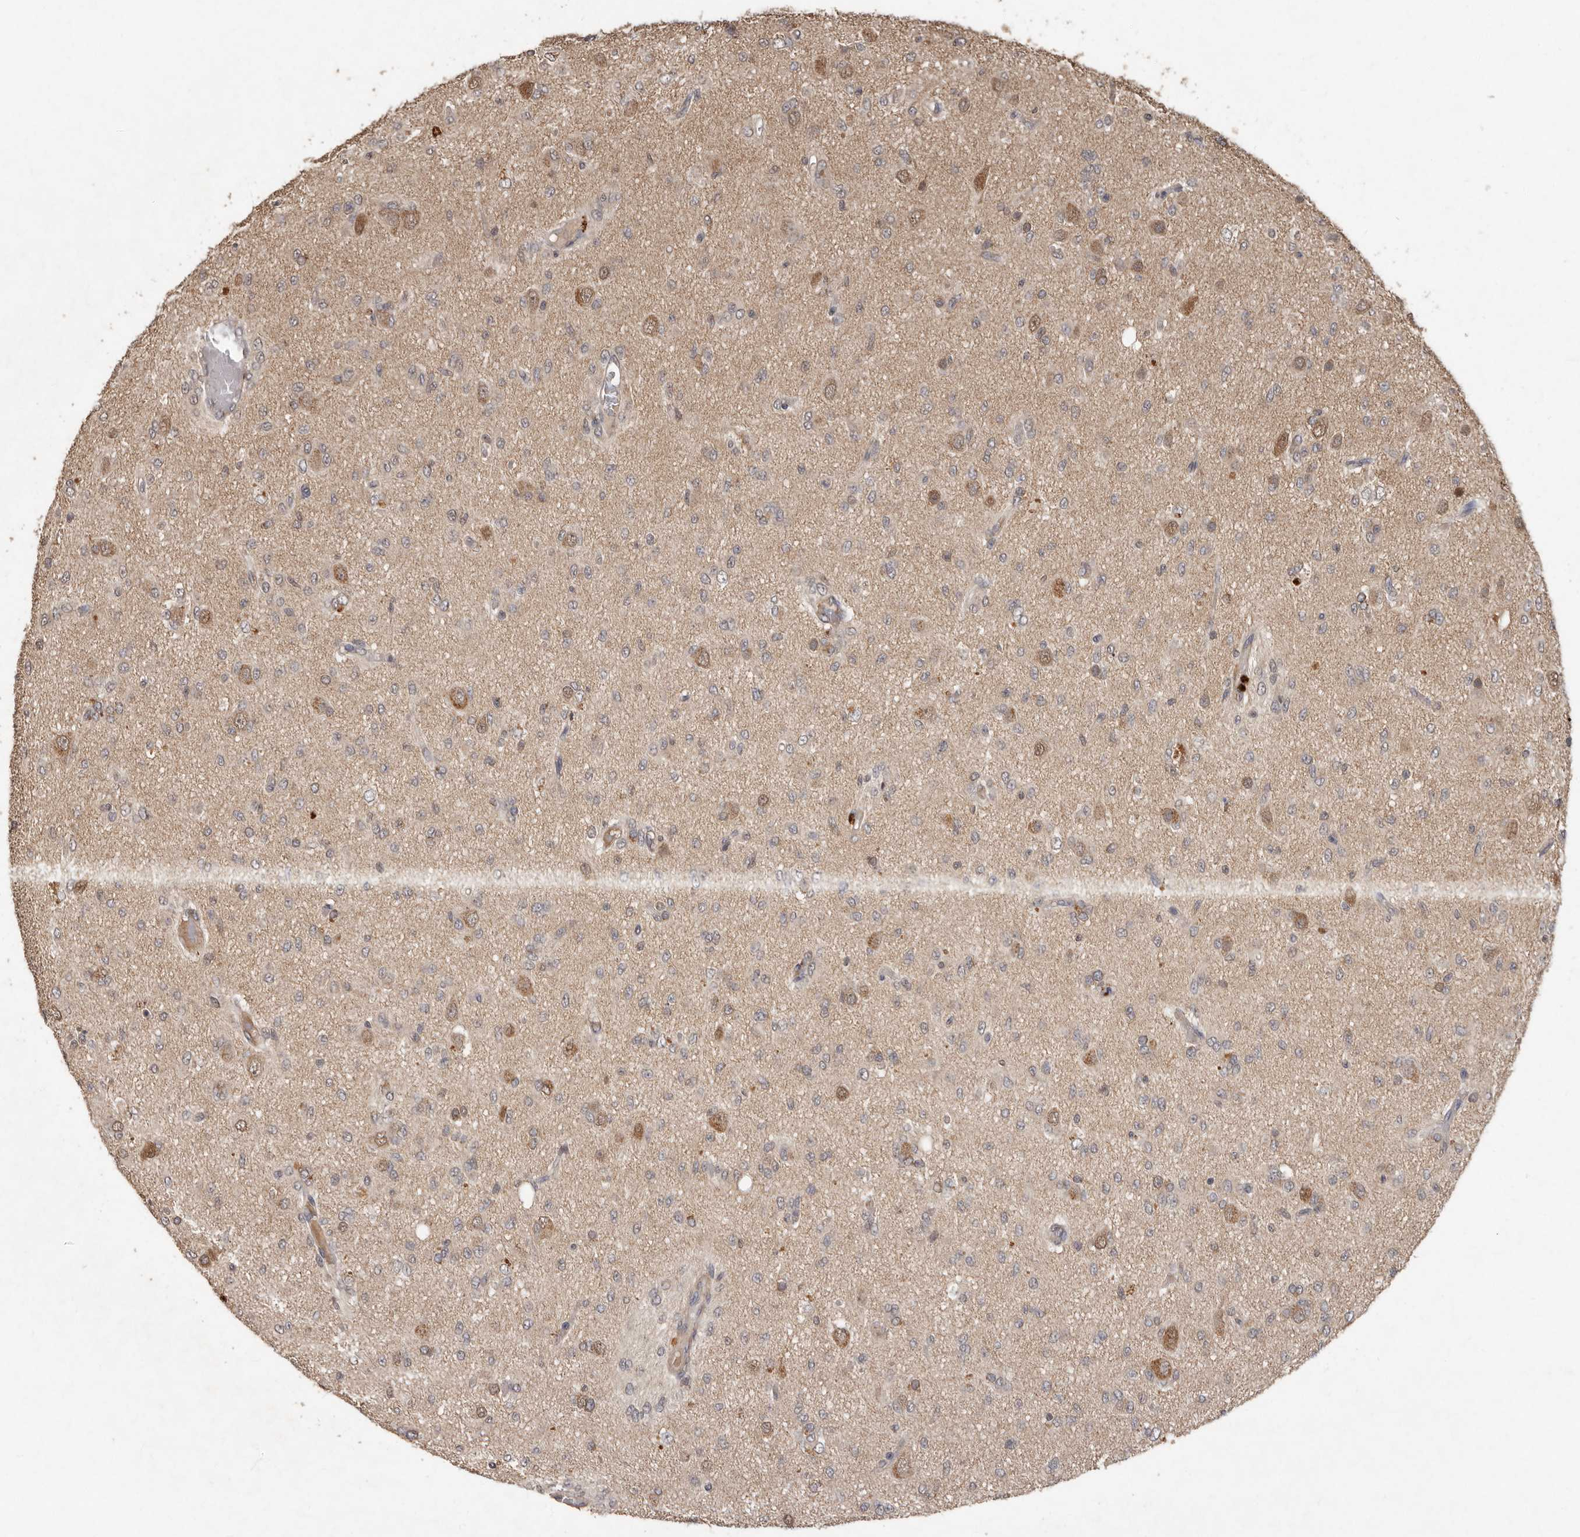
{"staining": {"intensity": "weak", "quantity": "25%-75%", "location": "cytoplasmic/membranous"}, "tissue": "glioma", "cell_type": "Tumor cells", "image_type": "cancer", "snomed": [{"axis": "morphology", "description": "Glioma, malignant, High grade"}, {"axis": "topography", "description": "Brain"}], "caption": "Tumor cells exhibit low levels of weak cytoplasmic/membranous expression in about 25%-75% of cells in human malignant glioma (high-grade).", "gene": "KIF26B", "patient": {"sex": "female", "age": 59}}